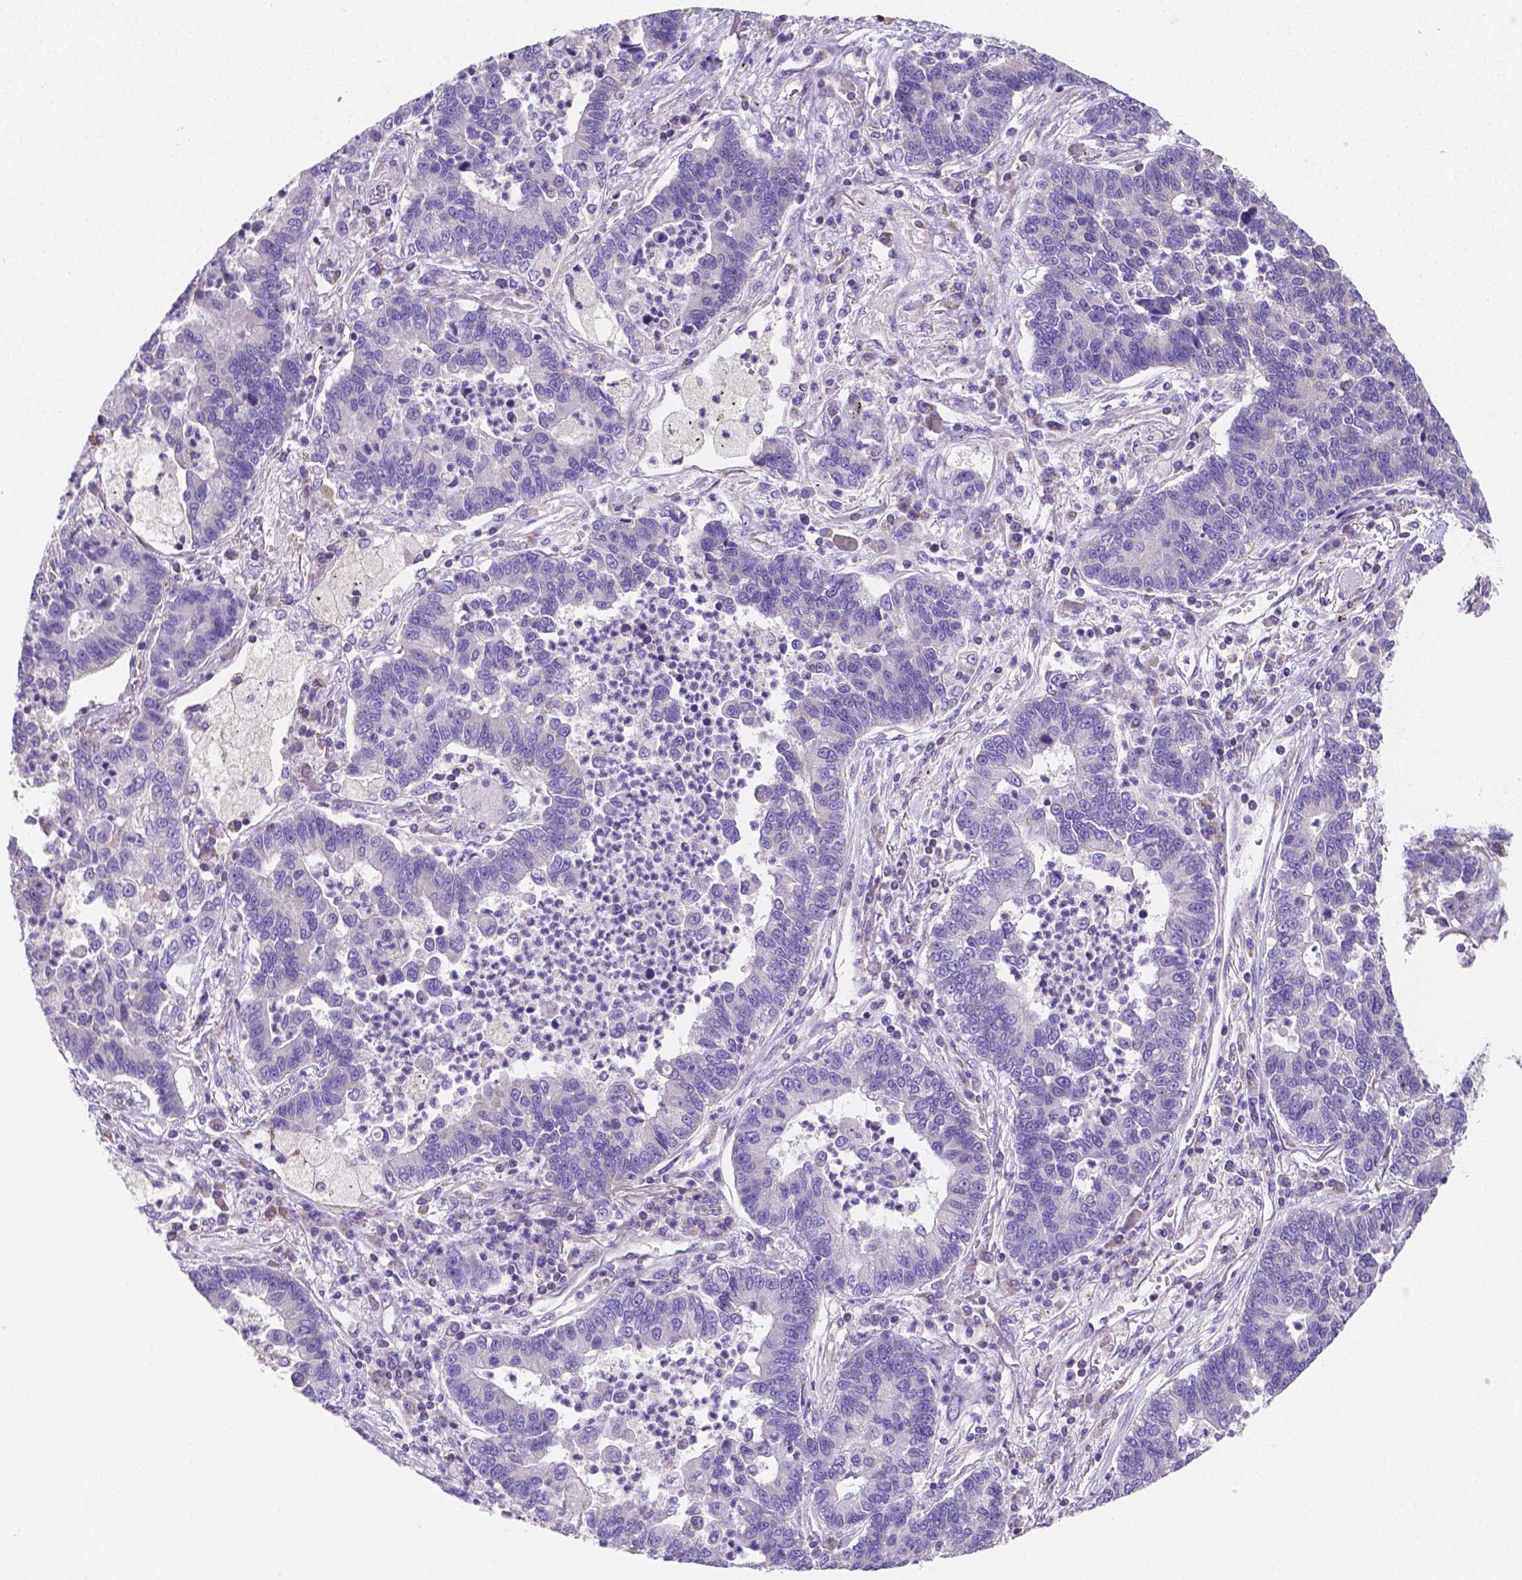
{"staining": {"intensity": "negative", "quantity": "none", "location": "none"}, "tissue": "lung cancer", "cell_type": "Tumor cells", "image_type": "cancer", "snomed": [{"axis": "morphology", "description": "Adenocarcinoma, NOS"}, {"axis": "topography", "description": "Lung"}], "caption": "An IHC photomicrograph of adenocarcinoma (lung) is shown. There is no staining in tumor cells of adenocarcinoma (lung).", "gene": "SGTB", "patient": {"sex": "female", "age": 57}}